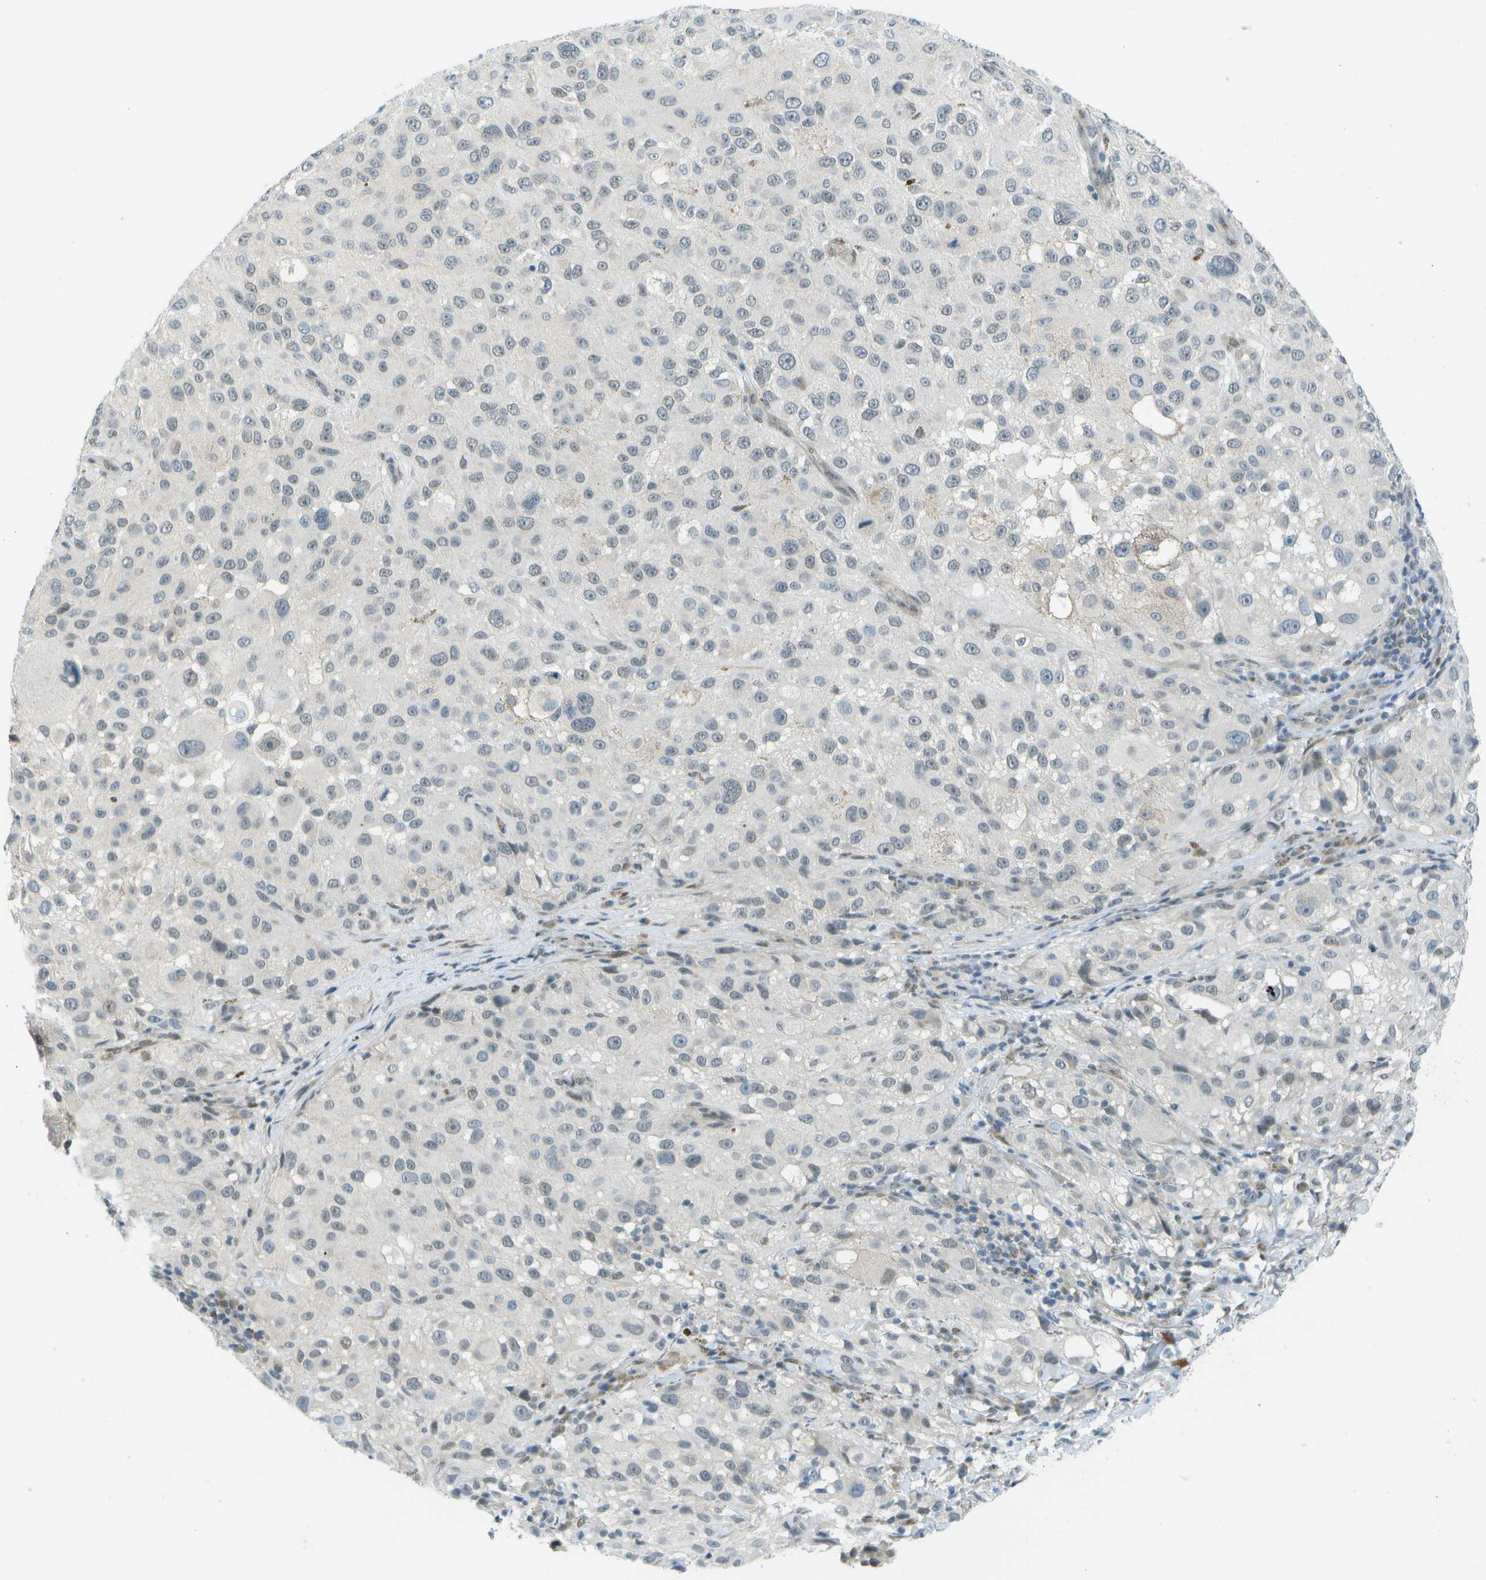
{"staining": {"intensity": "negative", "quantity": "none", "location": "none"}, "tissue": "melanoma", "cell_type": "Tumor cells", "image_type": "cancer", "snomed": [{"axis": "morphology", "description": "Necrosis, NOS"}, {"axis": "morphology", "description": "Malignant melanoma, NOS"}, {"axis": "topography", "description": "Skin"}], "caption": "This photomicrograph is of melanoma stained with IHC to label a protein in brown with the nuclei are counter-stained blue. There is no staining in tumor cells.", "gene": "ARID1B", "patient": {"sex": "female", "age": 87}}